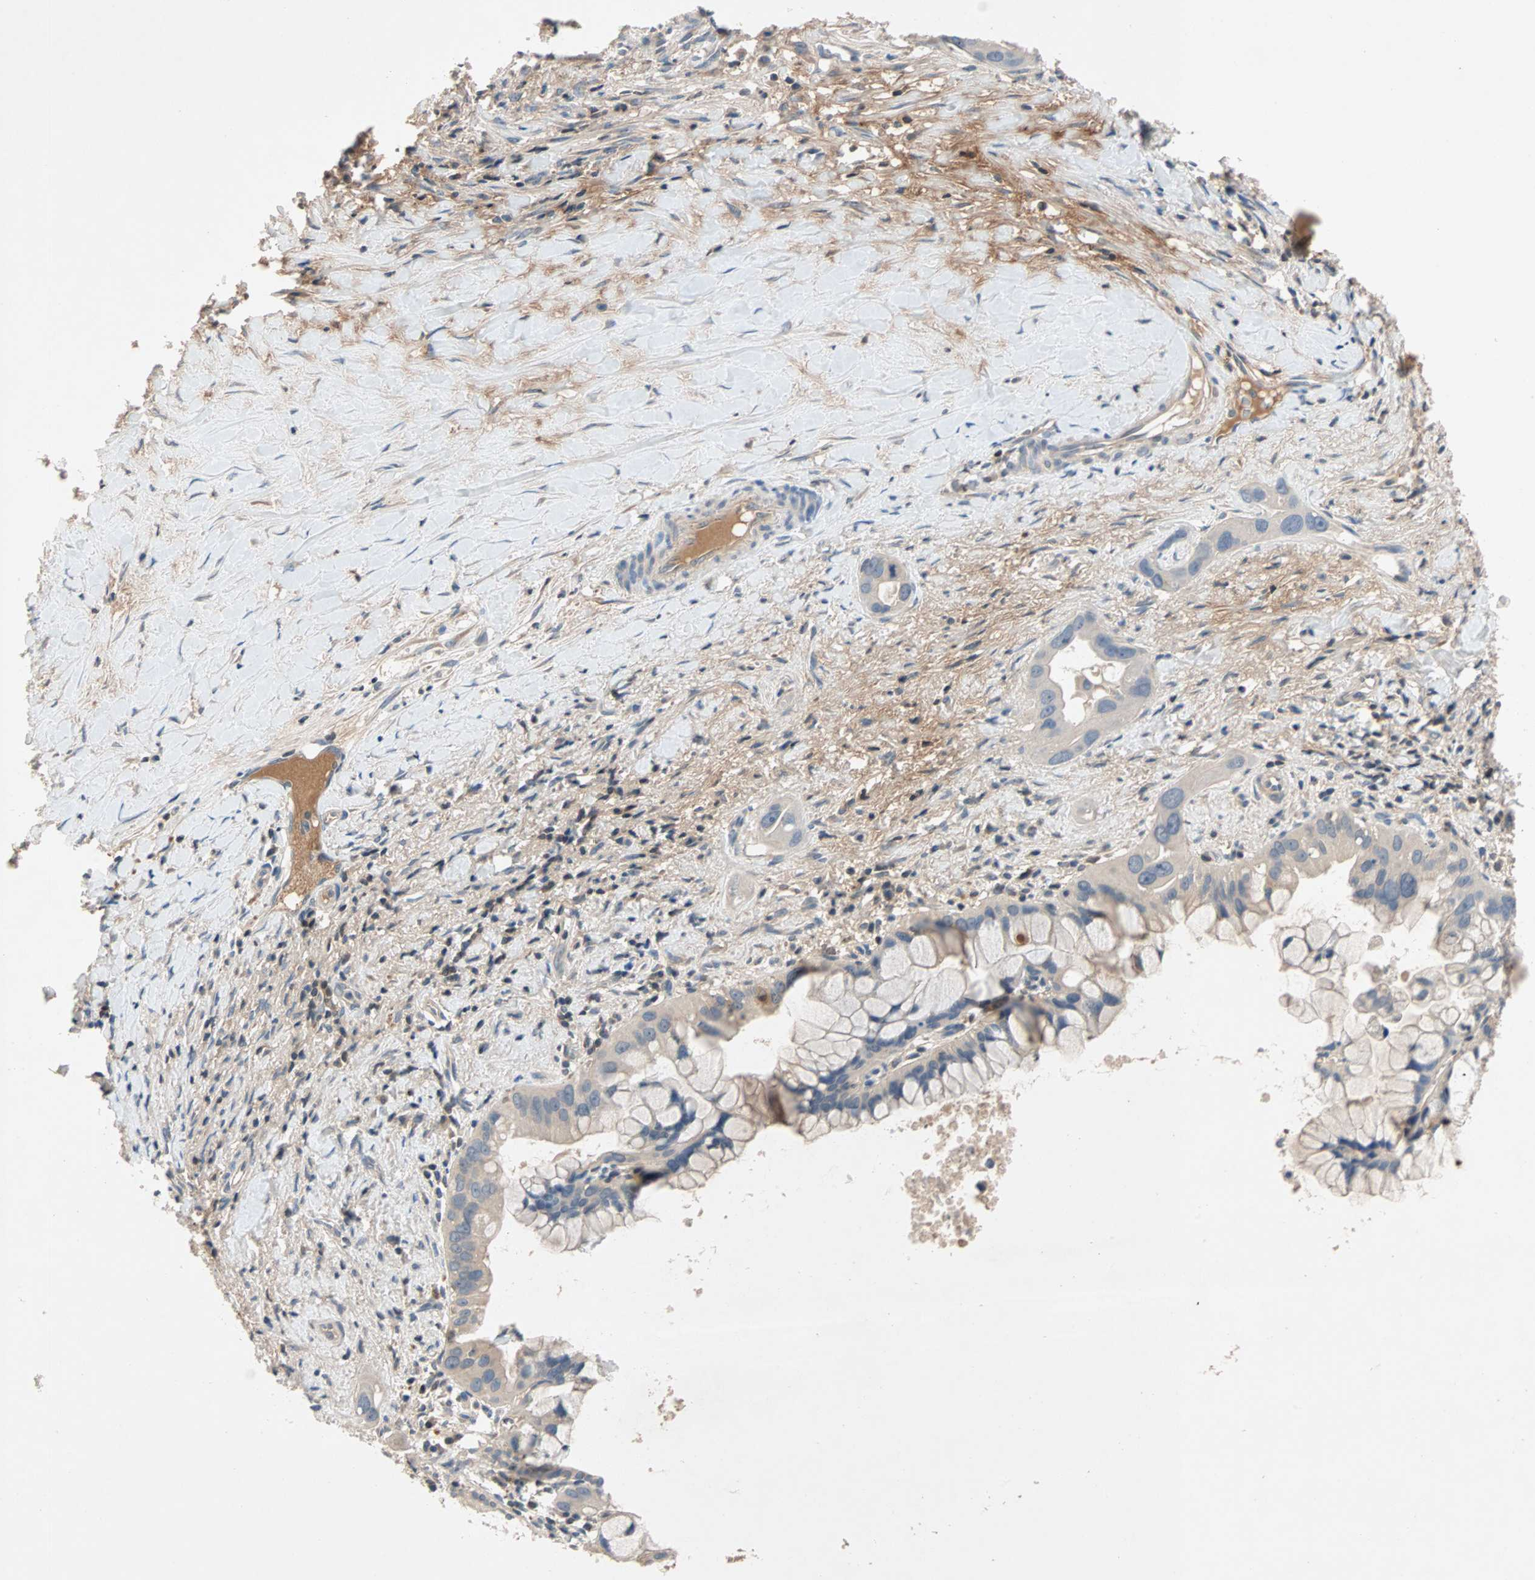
{"staining": {"intensity": "negative", "quantity": "none", "location": "none"}, "tissue": "liver cancer", "cell_type": "Tumor cells", "image_type": "cancer", "snomed": [{"axis": "morphology", "description": "Cholangiocarcinoma"}, {"axis": "topography", "description": "Liver"}], "caption": "The photomicrograph exhibits no significant staining in tumor cells of liver cholangiocarcinoma.", "gene": "MAP4K1", "patient": {"sex": "female", "age": 65}}